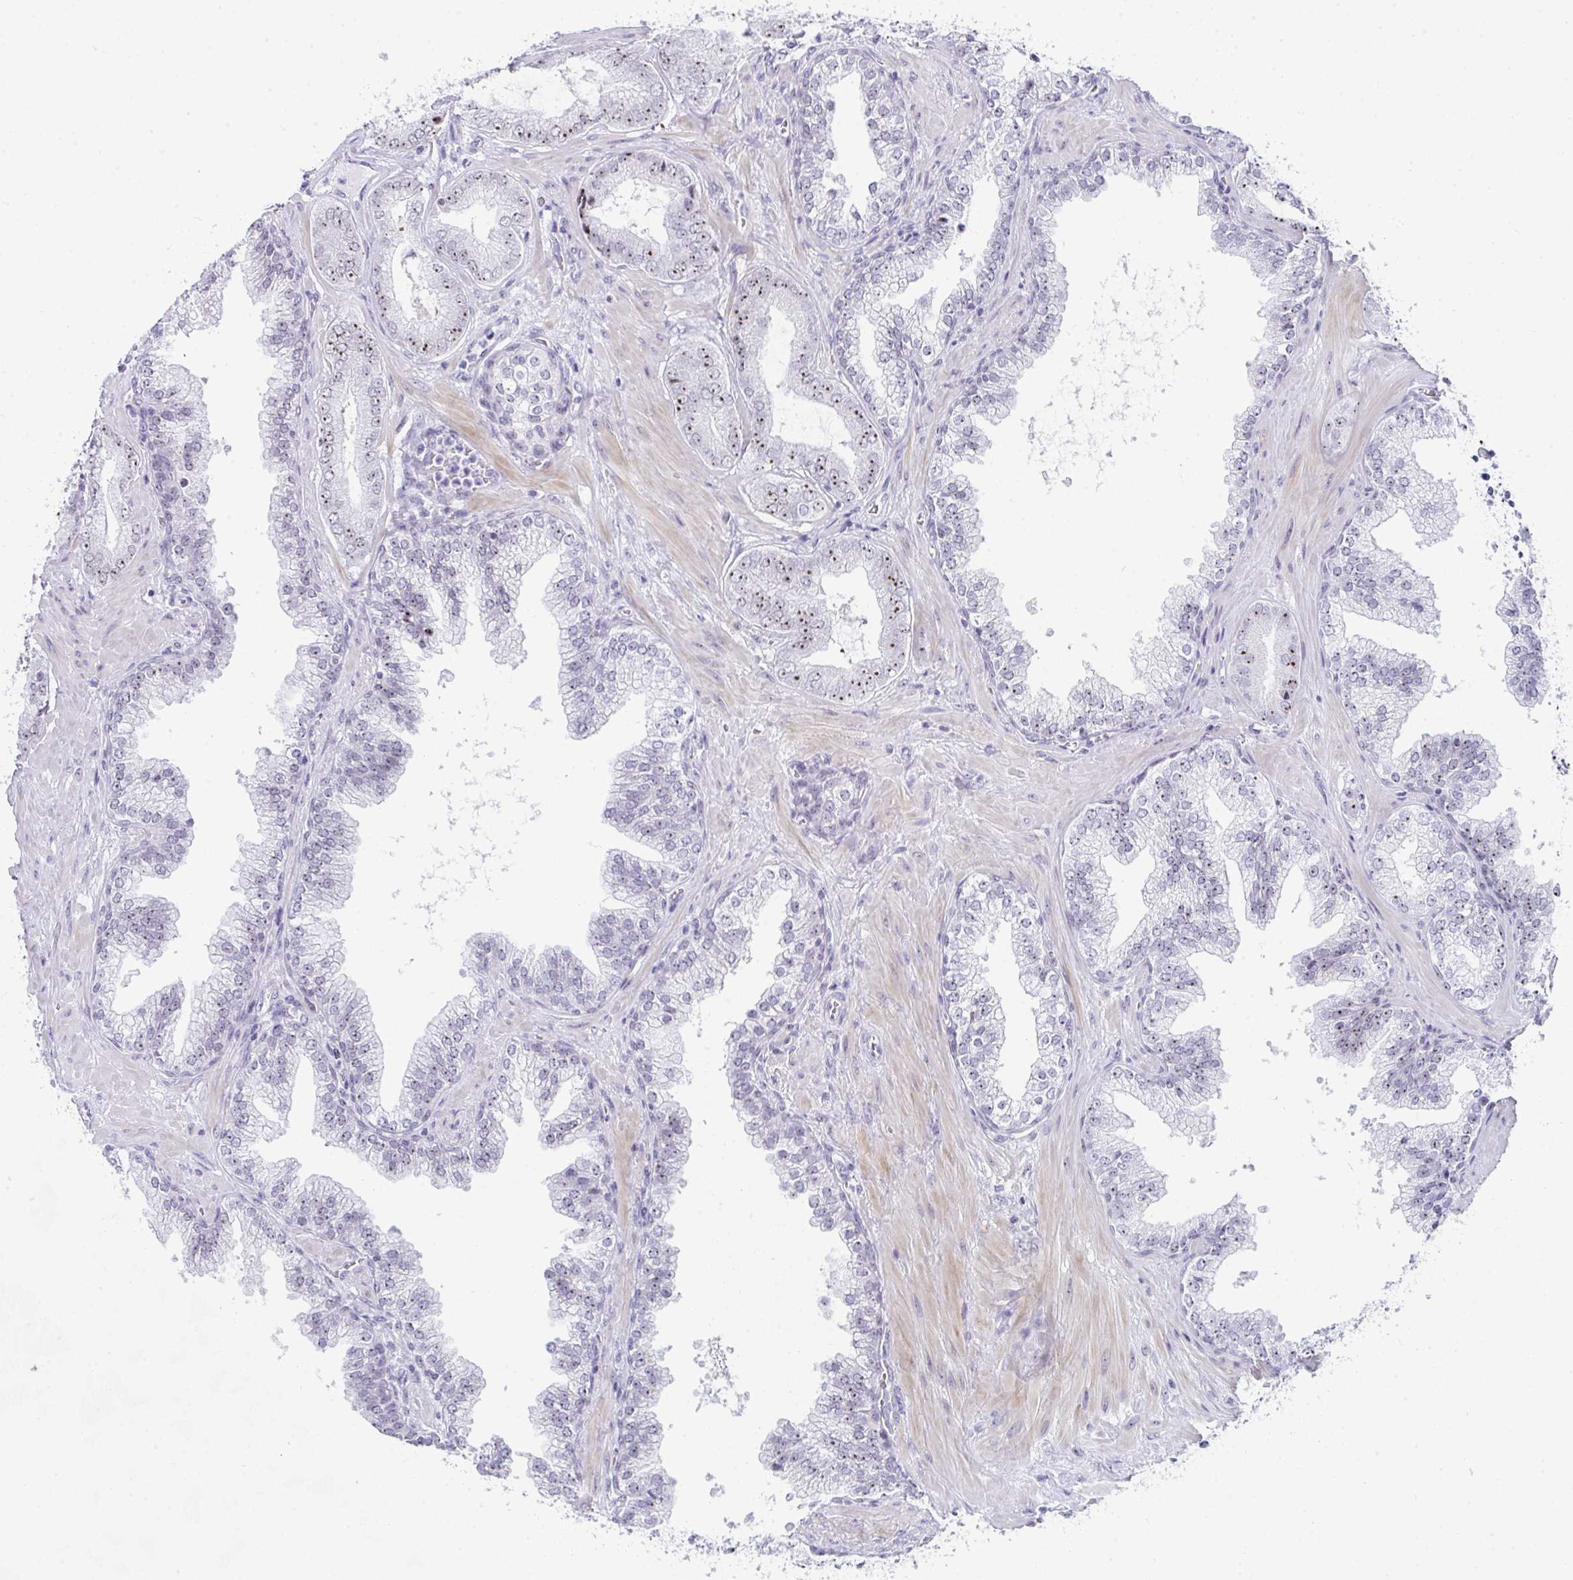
{"staining": {"intensity": "moderate", "quantity": ">75%", "location": "nuclear"}, "tissue": "prostate cancer", "cell_type": "Tumor cells", "image_type": "cancer", "snomed": [{"axis": "morphology", "description": "Adenocarcinoma, High grade"}, {"axis": "topography", "description": "Prostate"}], "caption": "Immunohistochemistry (IHC) histopathology image of neoplastic tissue: human adenocarcinoma (high-grade) (prostate) stained using immunohistochemistry displays medium levels of moderate protein expression localized specifically in the nuclear of tumor cells, appearing as a nuclear brown color.", "gene": "NOP10", "patient": {"sex": "male", "age": 65}}